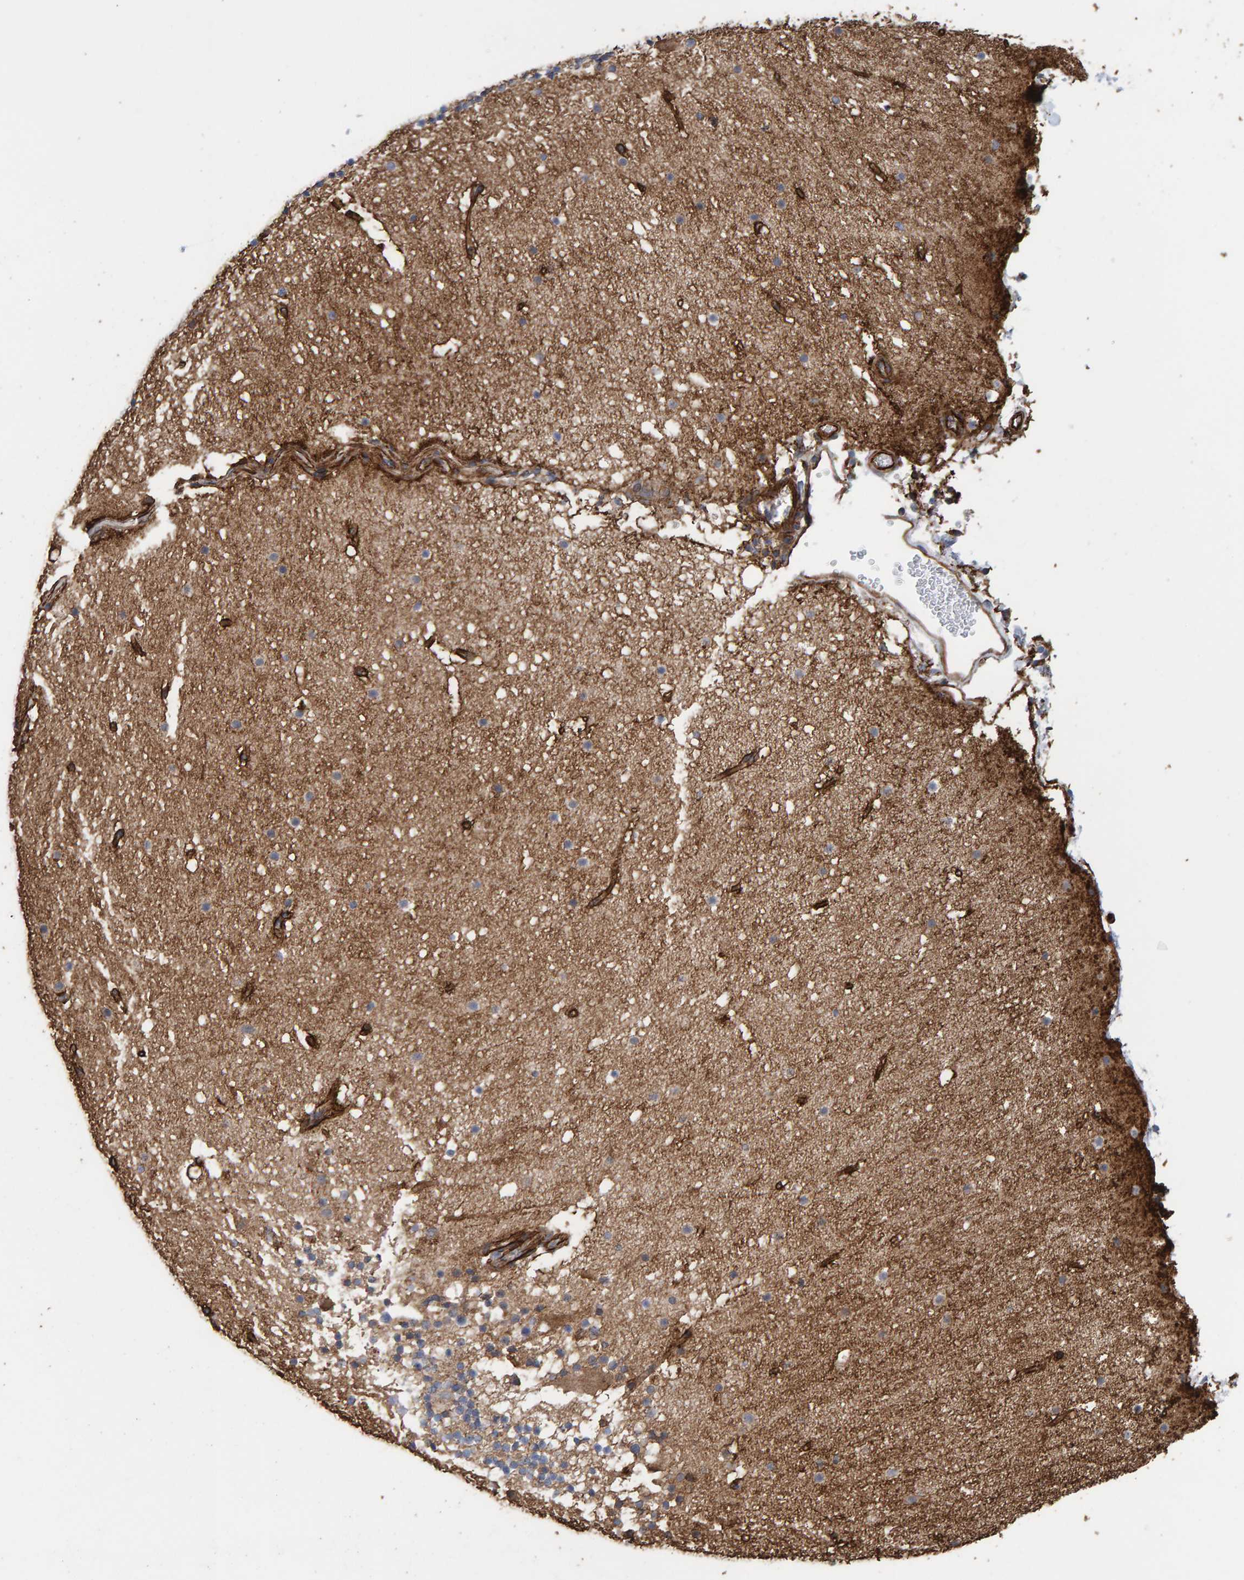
{"staining": {"intensity": "weak", "quantity": ">75%", "location": "cytoplasmic/membranous"}, "tissue": "cerebellum", "cell_type": "Cells in granular layer", "image_type": "normal", "snomed": [{"axis": "morphology", "description": "Normal tissue, NOS"}, {"axis": "topography", "description": "Cerebellum"}], "caption": "IHC of unremarkable cerebellum reveals low levels of weak cytoplasmic/membranous expression in about >75% of cells in granular layer.", "gene": "ZNF347", "patient": {"sex": "male", "age": 57}}